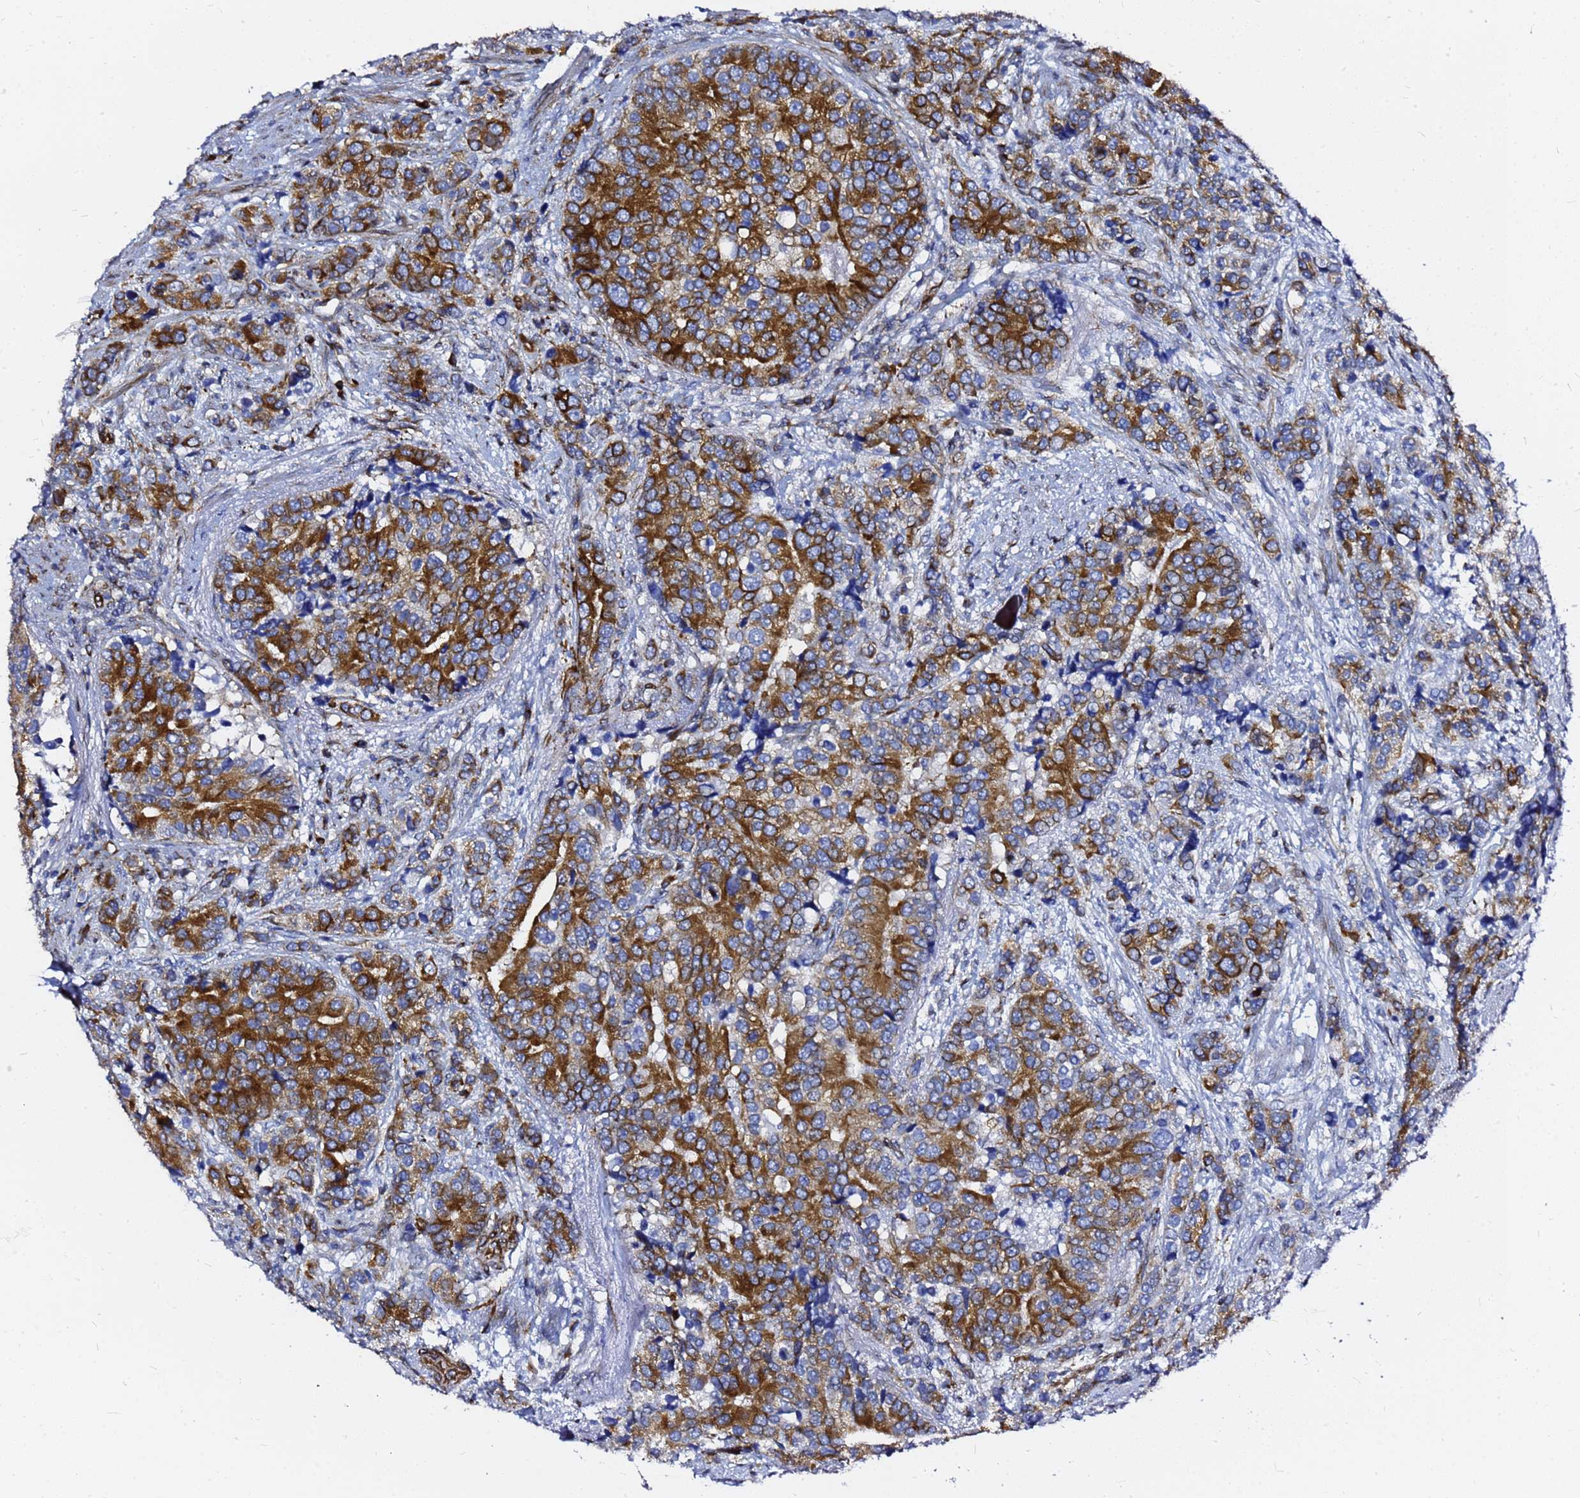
{"staining": {"intensity": "strong", "quantity": ">75%", "location": "cytoplasmic/membranous"}, "tissue": "prostate cancer", "cell_type": "Tumor cells", "image_type": "cancer", "snomed": [{"axis": "morphology", "description": "Adenocarcinoma, High grade"}, {"axis": "topography", "description": "Prostate"}], "caption": "High-grade adenocarcinoma (prostate) tissue demonstrates strong cytoplasmic/membranous expression in approximately >75% of tumor cells", "gene": "TUBA8", "patient": {"sex": "male", "age": 62}}